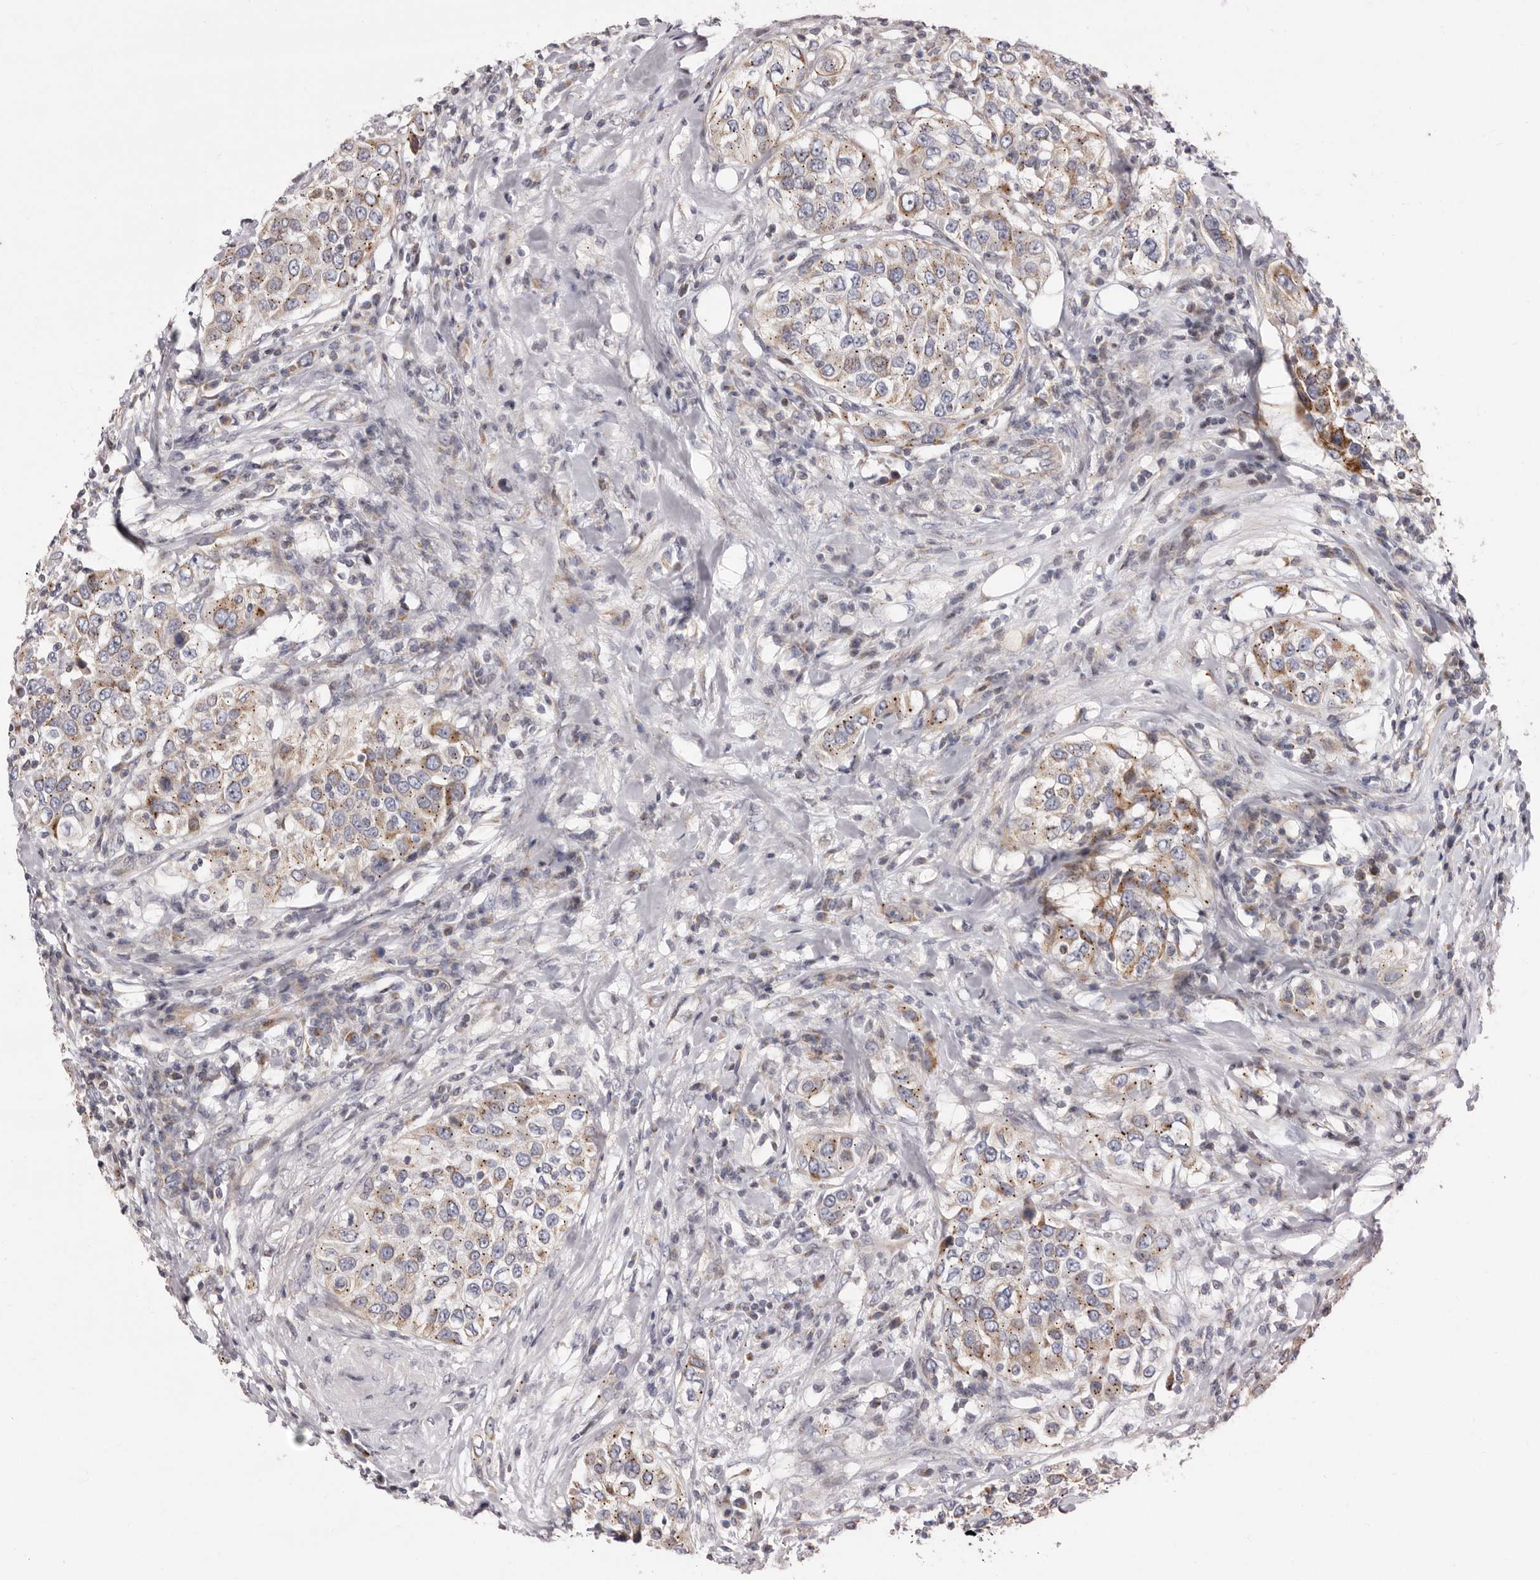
{"staining": {"intensity": "weak", "quantity": ">75%", "location": "cytoplasmic/membranous"}, "tissue": "urothelial cancer", "cell_type": "Tumor cells", "image_type": "cancer", "snomed": [{"axis": "morphology", "description": "Urothelial carcinoma, High grade"}, {"axis": "topography", "description": "Urinary bladder"}], "caption": "Immunohistochemistry (IHC) (DAB (3,3'-diaminobenzidine)) staining of urothelial cancer demonstrates weak cytoplasmic/membranous protein staining in about >75% of tumor cells.", "gene": "TIMM17B", "patient": {"sex": "female", "age": 80}}